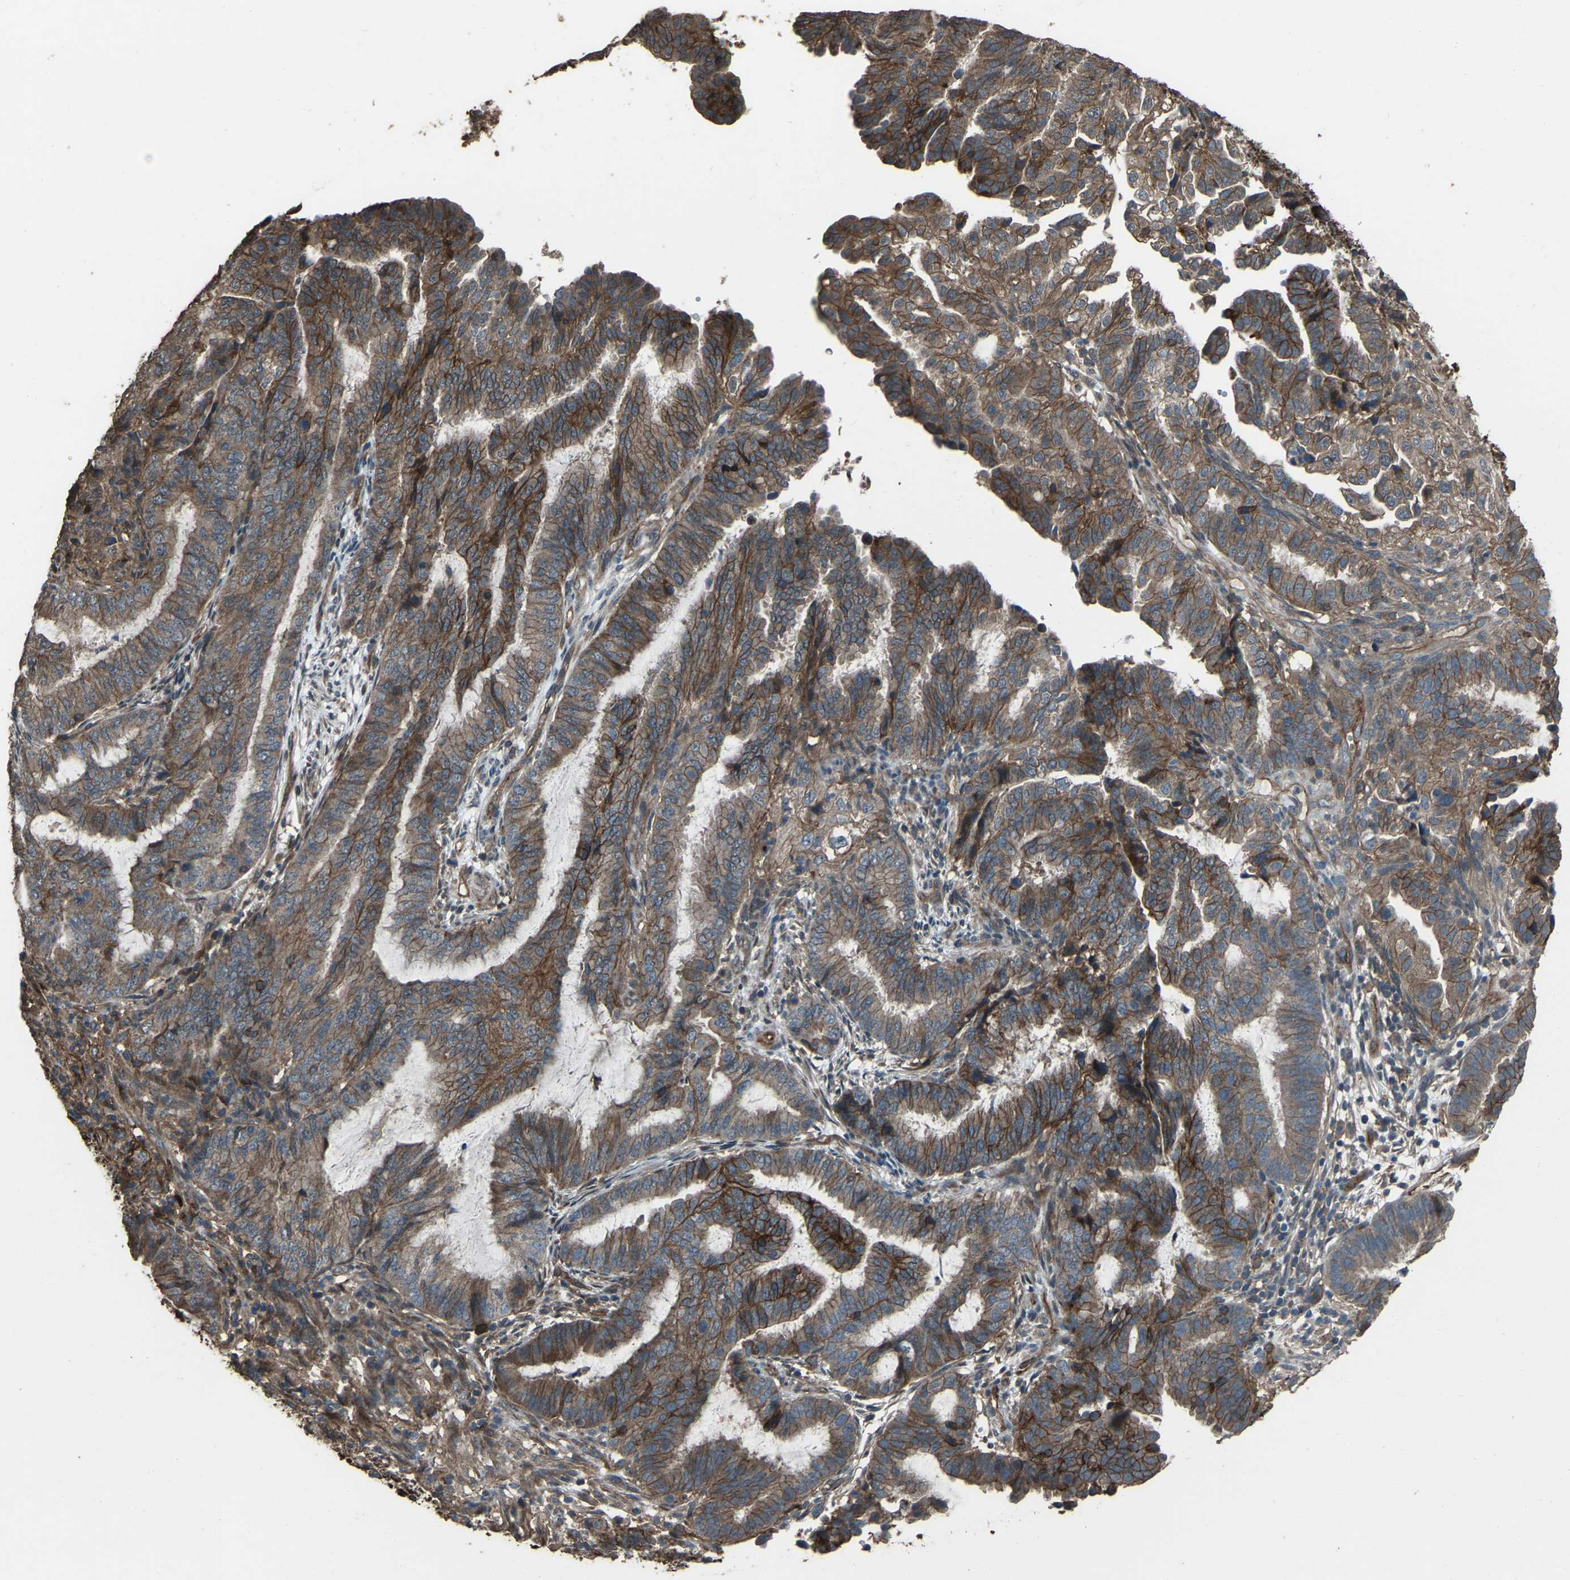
{"staining": {"intensity": "strong", "quantity": "25%-75%", "location": "cytoplasmic/membranous"}, "tissue": "endometrial cancer", "cell_type": "Tumor cells", "image_type": "cancer", "snomed": [{"axis": "morphology", "description": "Adenocarcinoma, NOS"}, {"axis": "topography", "description": "Endometrium"}], "caption": "Protein analysis of adenocarcinoma (endometrial) tissue reveals strong cytoplasmic/membranous staining in approximately 25%-75% of tumor cells.", "gene": "SLC4A2", "patient": {"sex": "female", "age": 51}}